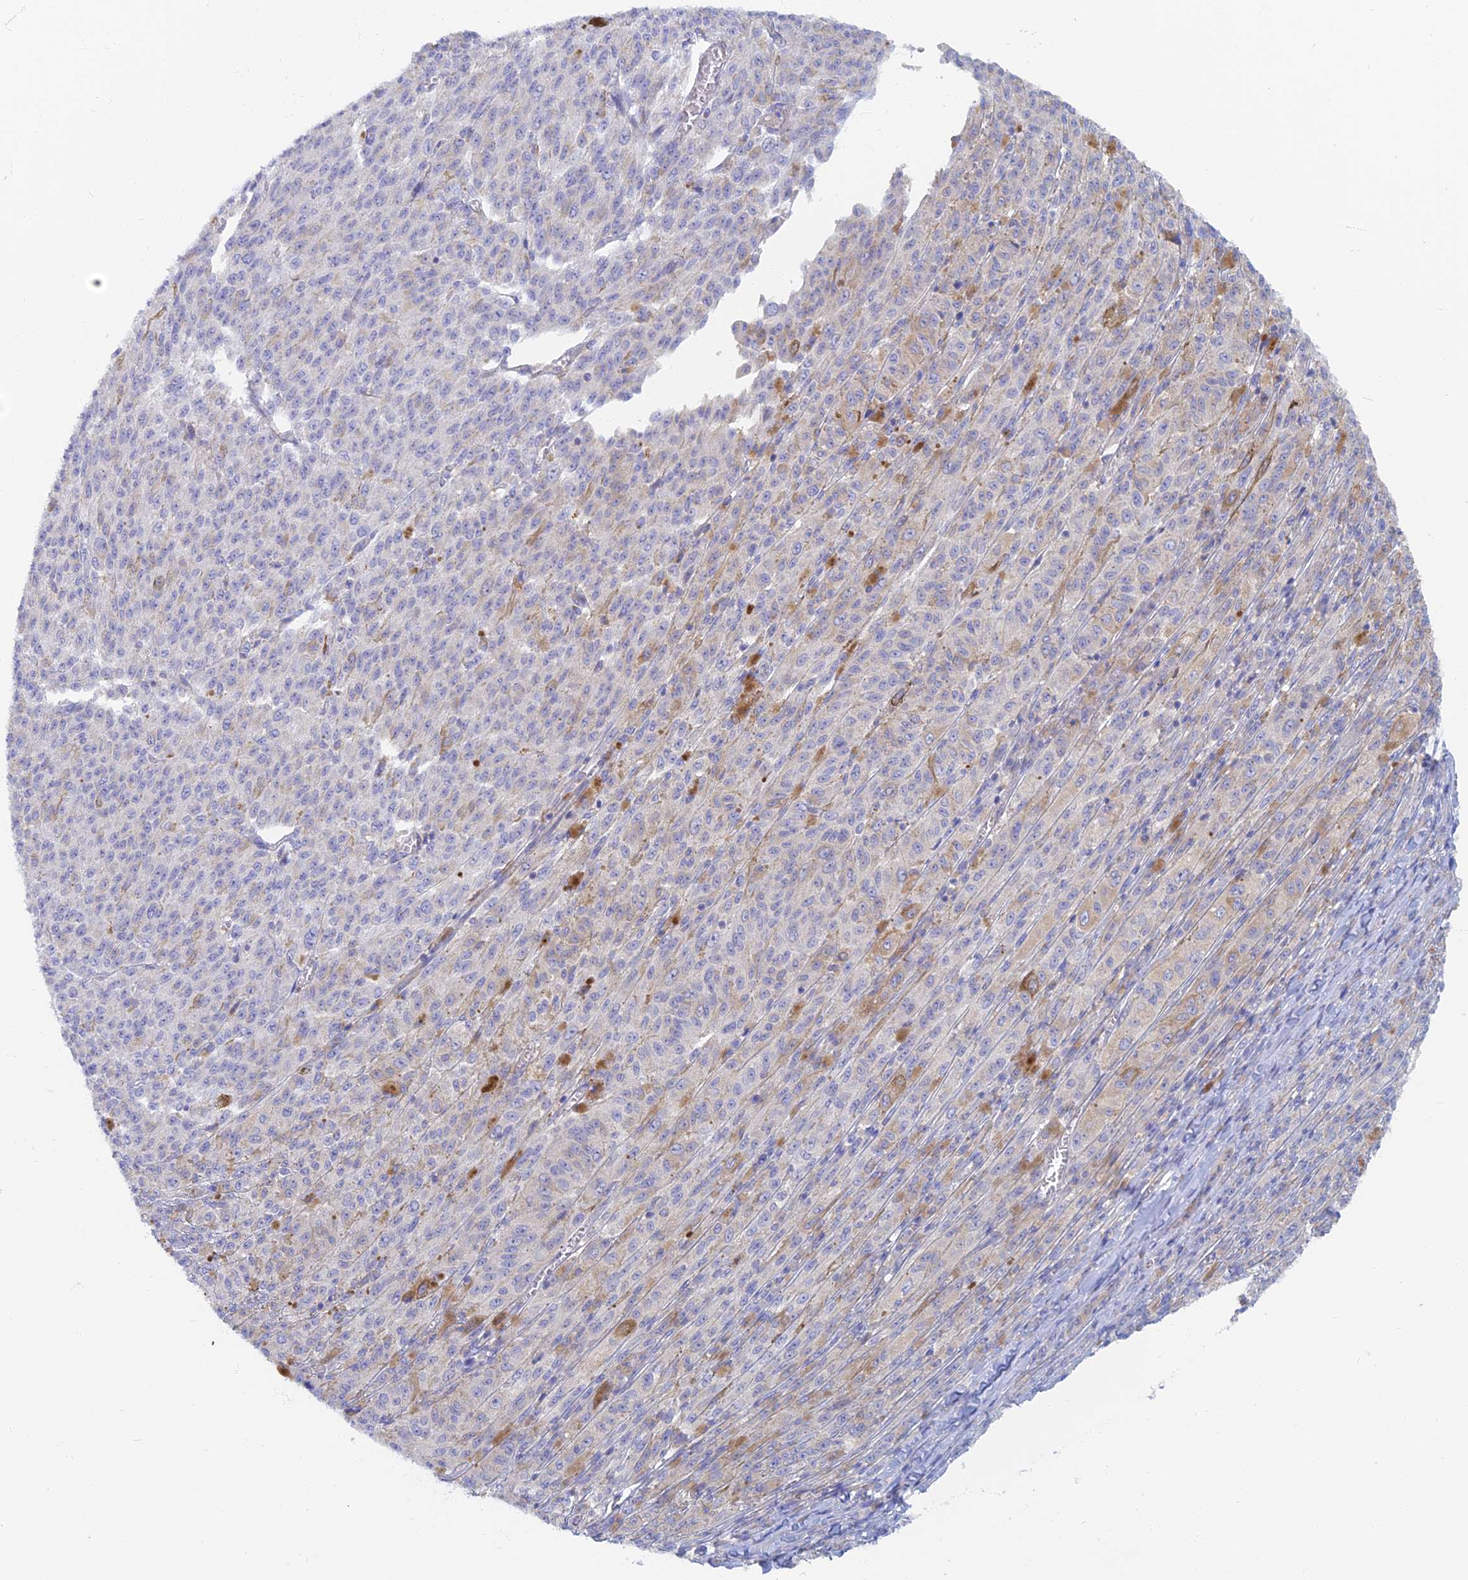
{"staining": {"intensity": "negative", "quantity": "none", "location": "none"}, "tissue": "melanoma", "cell_type": "Tumor cells", "image_type": "cancer", "snomed": [{"axis": "morphology", "description": "Malignant melanoma, NOS"}, {"axis": "topography", "description": "Skin"}], "caption": "DAB (3,3'-diaminobenzidine) immunohistochemical staining of human malignant melanoma exhibits no significant staining in tumor cells.", "gene": "TMEM44", "patient": {"sex": "female", "age": 52}}